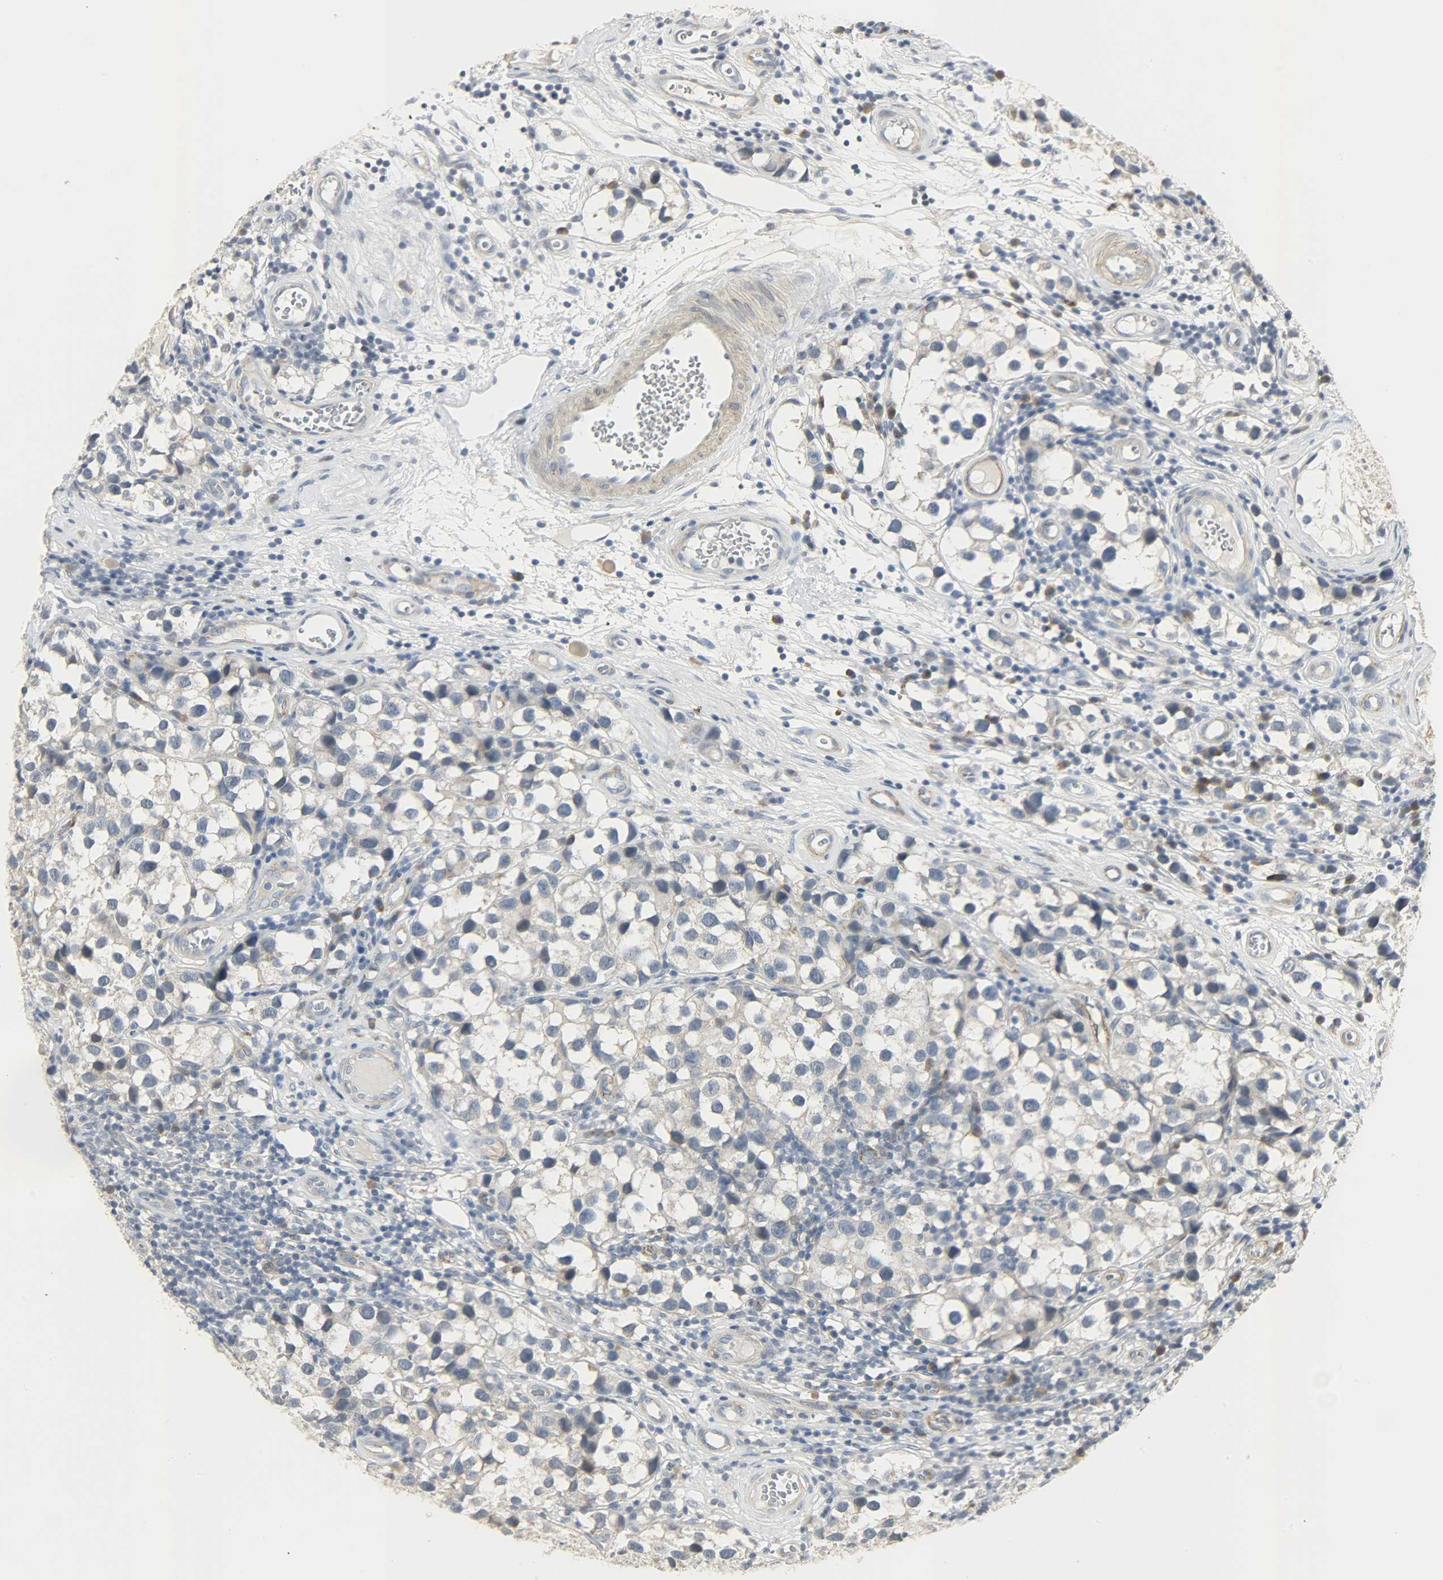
{"staining": {"intensity": "weak", "quantity": "25%-75%", "location": "cytoplasmic/membranous"}, "tissue": "testis cancer", "cell_type": "Tumor cells", "image_type": "cancer", "snomed": [{"axis": "morphology", "description": "Seminoma, NOS"}, {"axis": "topography", "description": "Testis"}], "caption": "An image of testis cancer stained for a protein shows weak cytoplasmic/membranous brown staining in tumor cells. The staining is performed using DAB (3,3'-diaminobenzidine) brown chromogen to label protein expression. The nuclei are counter-stained blue using hematoxylin.", "gene": "ENPEP", "patient": {"sex": "male", "age": 39}}